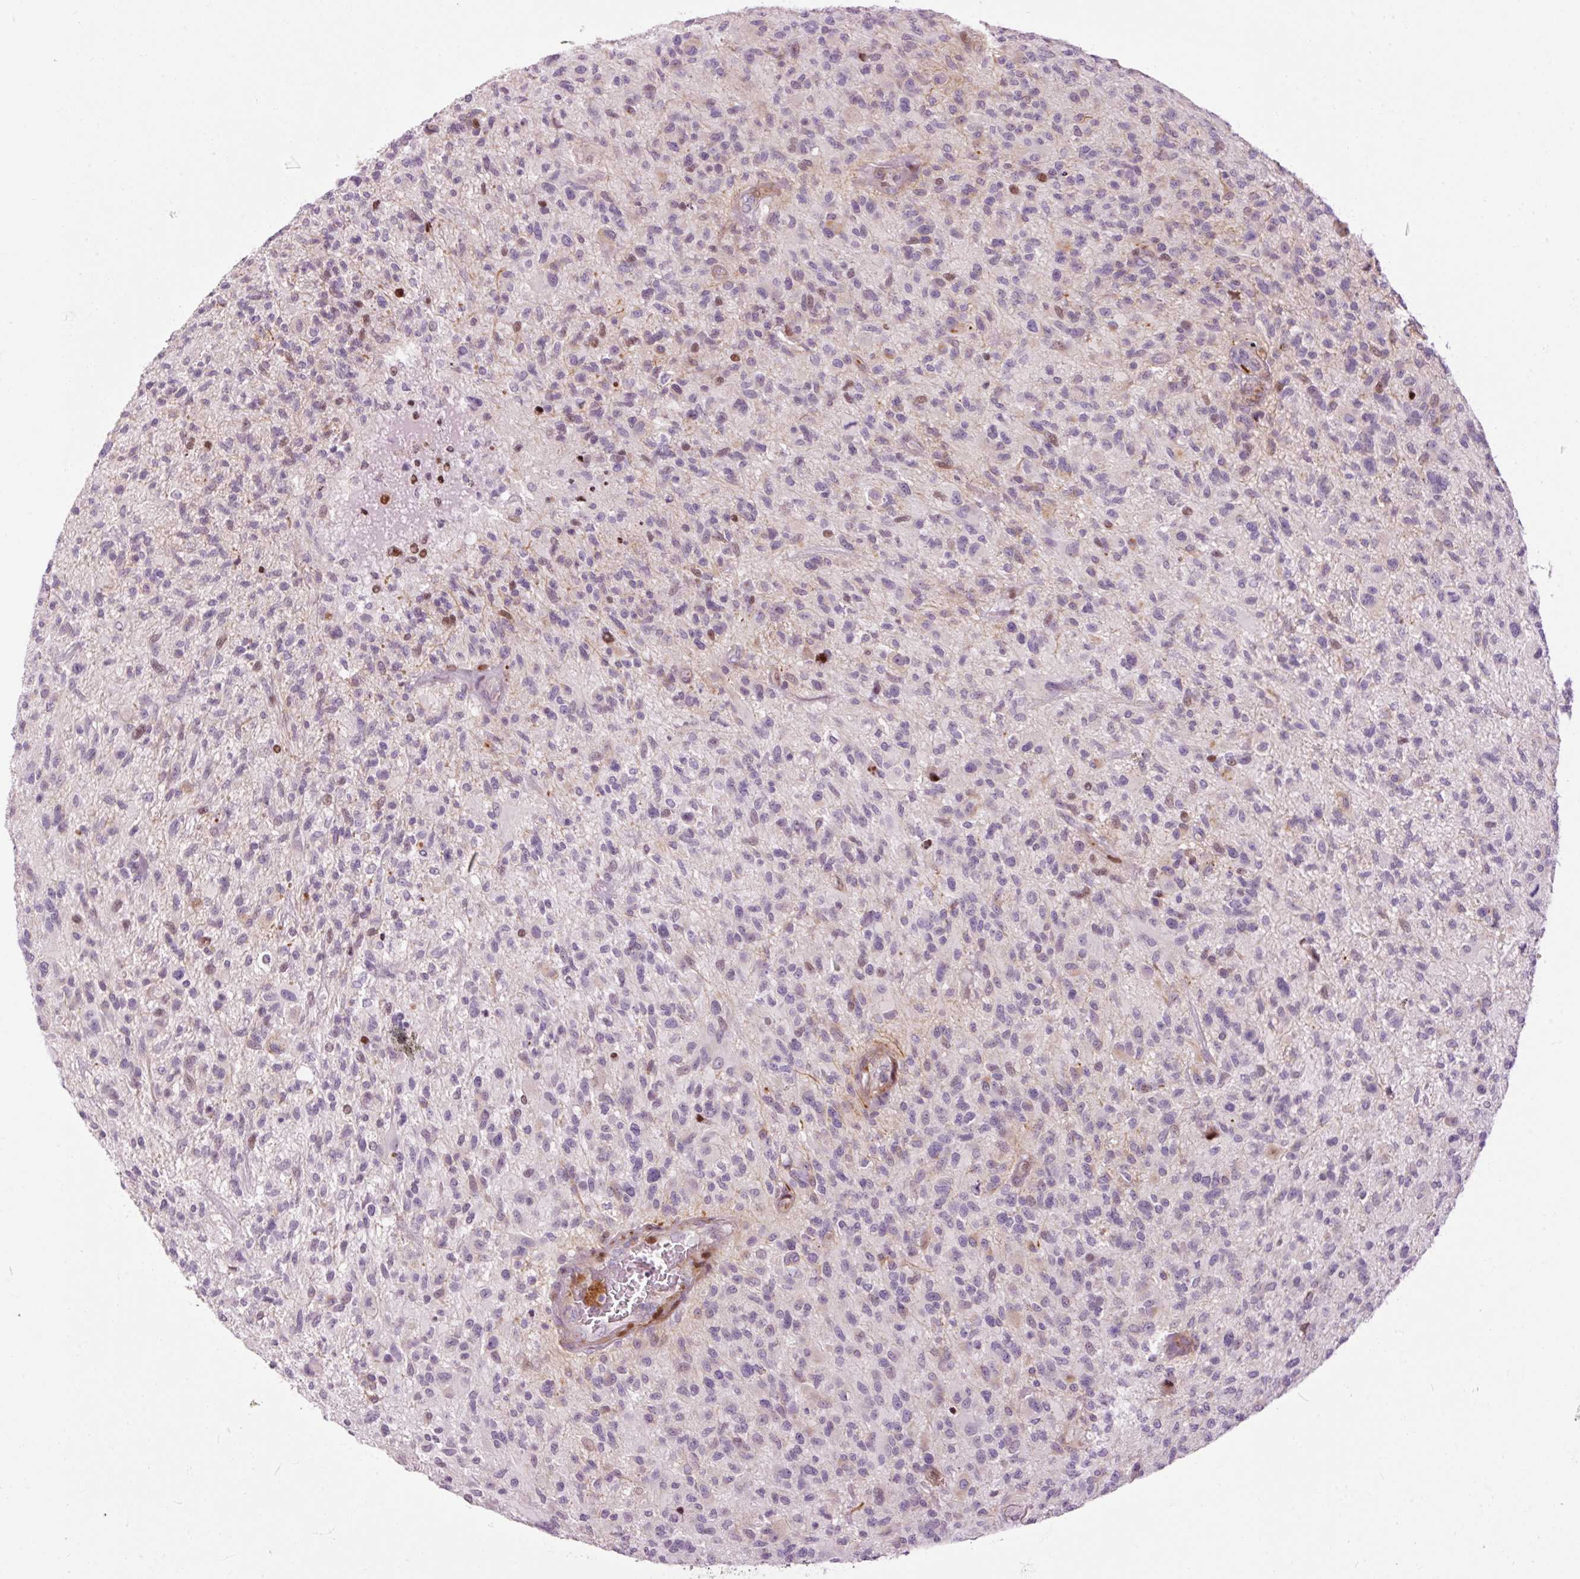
{"staining": {"intensity": "negative", "quantity": "none", "location": "none"}, "tissue": "glioma", "cell_type": "Tumor cells", "image_type": "cancer", "snomed": [{"axis": "morphology", "description": "Glioma, malignant, High grade"}, {"axis": "topography", "description": "Brain"}], "caption": "Tumor cells are negative for brown protein staining in malignant glioma (high-grade). Nuclei are stained in blue.", "gene": "ANKRD20A1", "patient": {"sex": "male", "age": 47}}